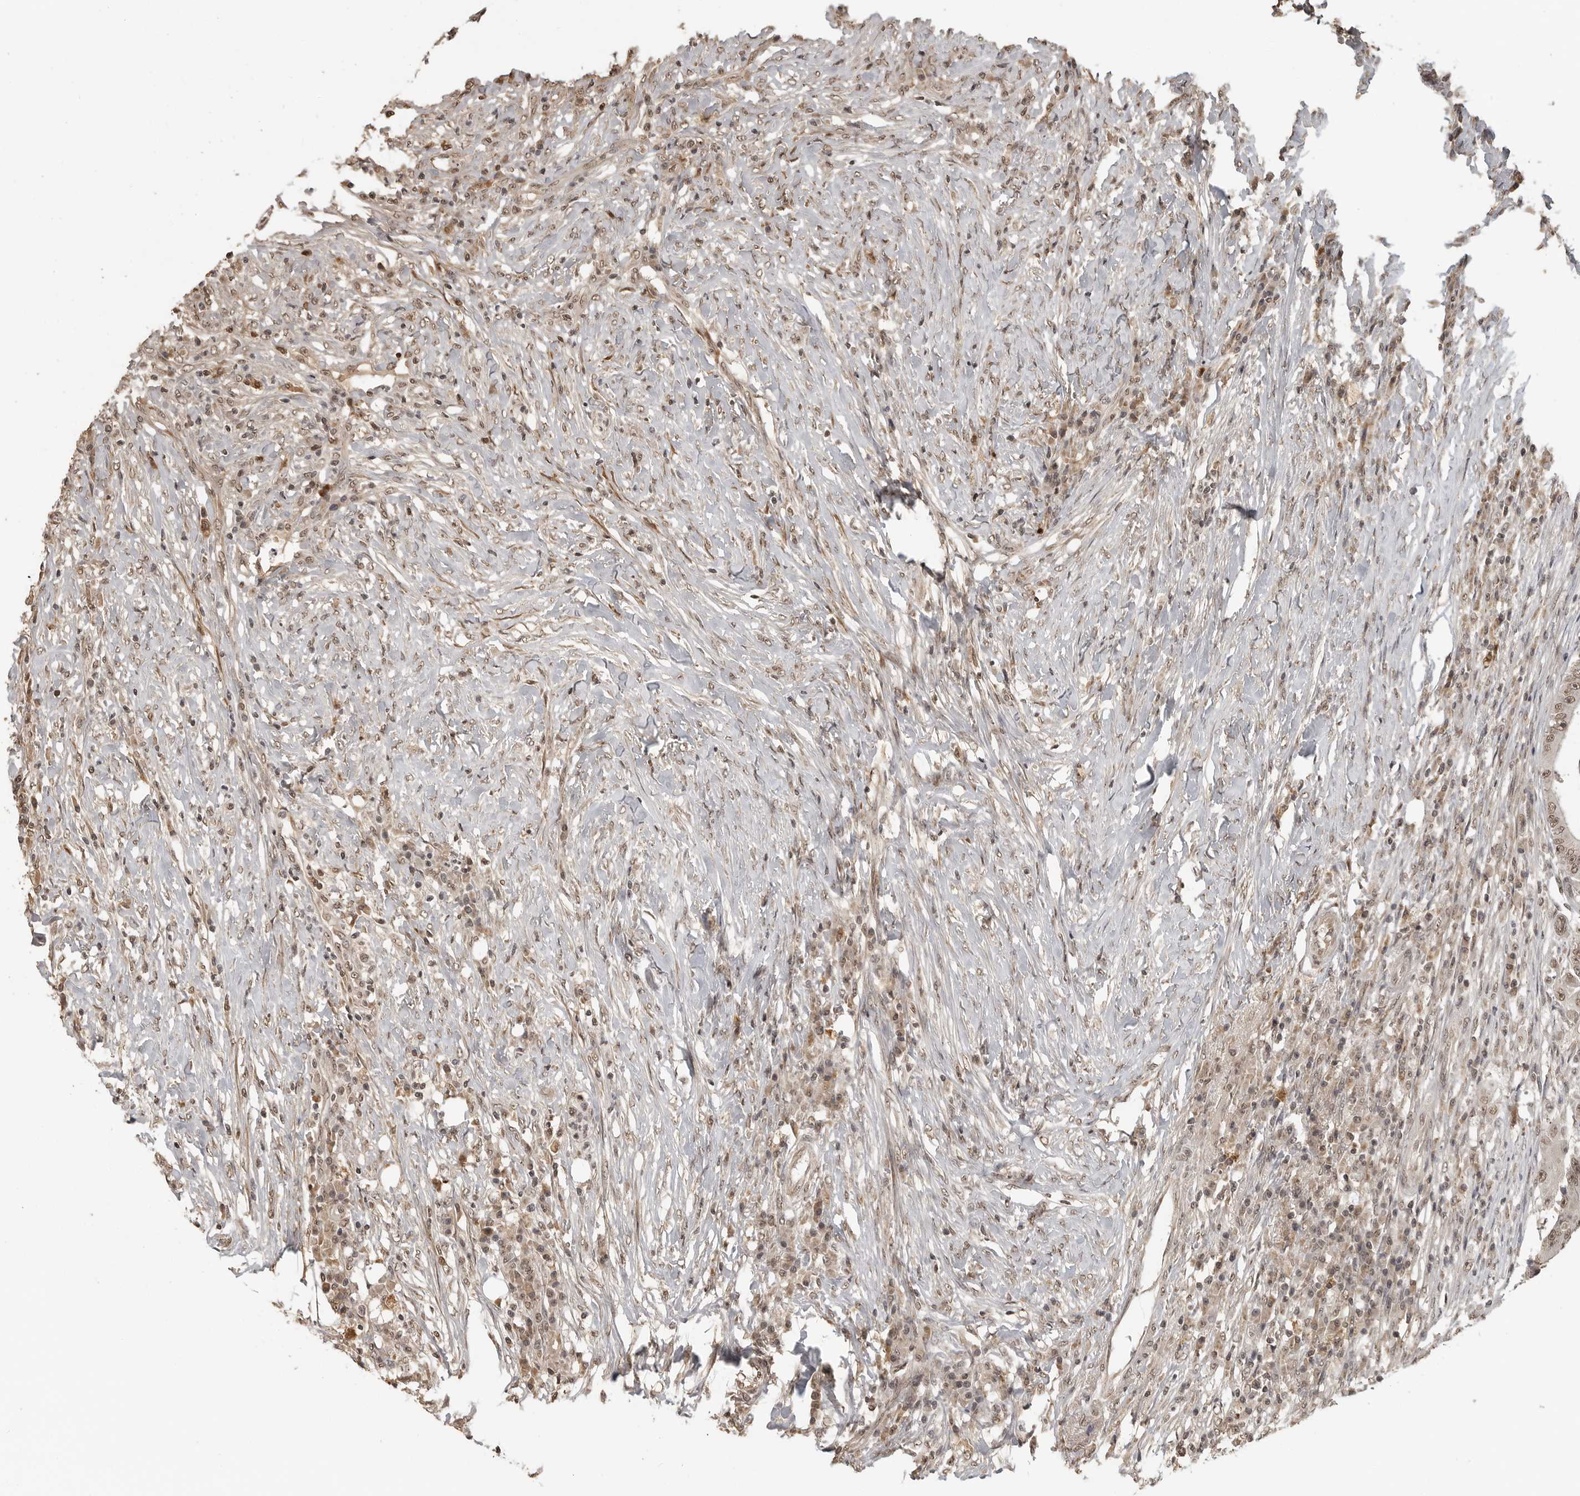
{"staining": {"intensity": "weak", "quantity": ">75%", "location": "nuclear"}, "tissue": "colorectal cancer", "cell_type": "Tumor cells", "image_type": "cancer", "snomed": [{"axis": "morphology", "description": "Adenocarcinoma, NOS"}, {"axis": "topography", "description": "Colon"}], "caption": "Adenocarcinoma (colorectal) stained with IHC displays weak nuclear staining in about >75% of tumor cells.", "gene": "CLOCK", "patient": {"sex": "male", "age": 83}}